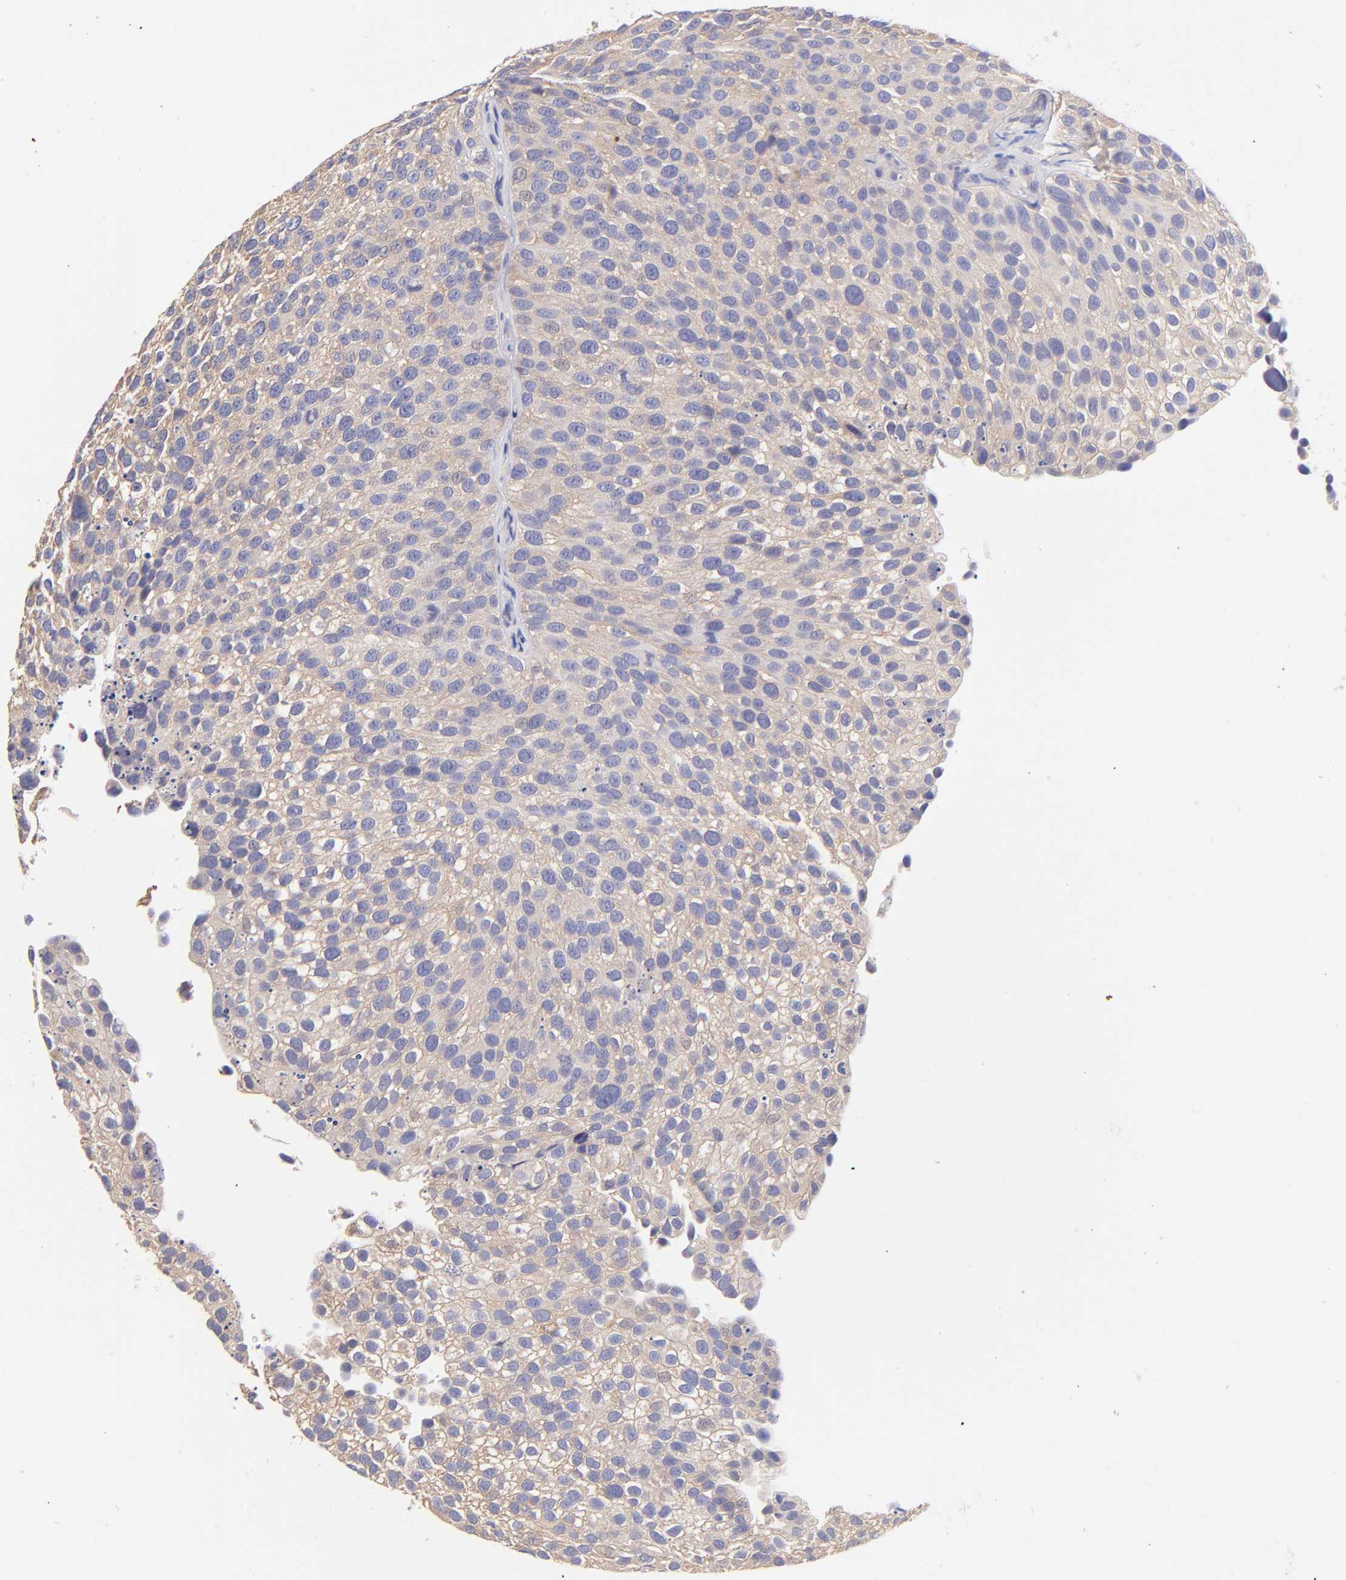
{"staining": {"intensity": "moderate", "quantity": ">75%", "location": "cytoplasmic/membranous"}, "tissue": "urothelial cancer", "cell_type": "Tumor cells", "image_type": "cancer", "snomed": [{"axis": "morphology", "description": "Urothelial carcinoma, High grade"}, {"axis": "topography", "description": "Urinary bladder"}], "caption": "This histopathology image exhibits IHC staining of urothelial cancer, with medium moderate cytoplasmic/membranous positivity in approximately >75% of tumor cells.", "gene": "RPL11", "patient": {"sex": "male", "age": 72}}